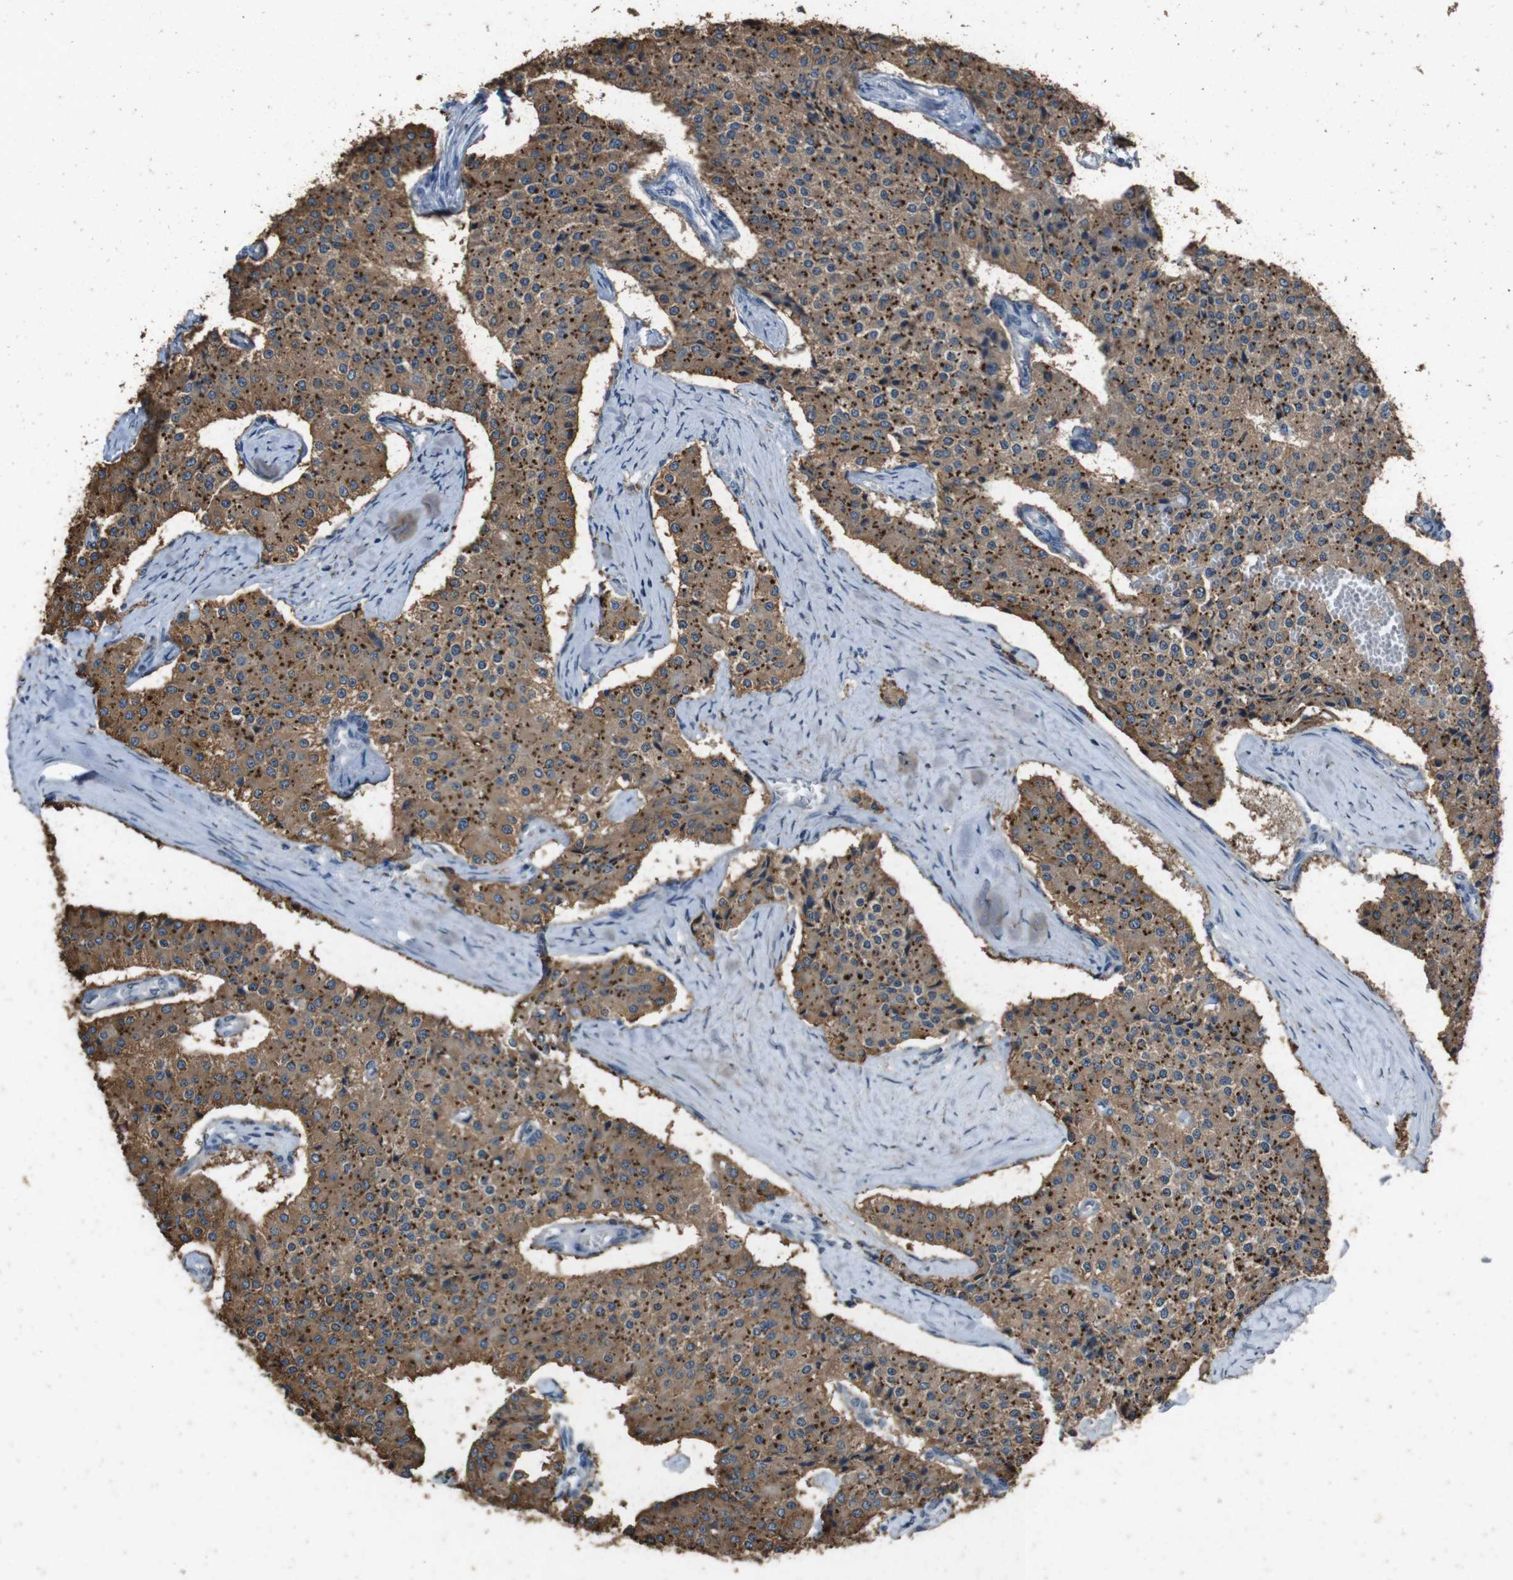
{"staining": {"intensity": "strong", "quantity": ">75%", "location": "cytoplasmic/membranous"}, "tissue": "carcinoid", "cell_type": "Tumor cells", "image_type": "cancer", "snomed": [{"axis": "morphology", "description": "Carcinoid, malignant, NOS"}, {"axis": "topography", "description": "Colon"}], "caption": "This image shows immunohistochemistry staining of carcinoid (malignant), with high strong cytoplasmic/membranous expression in about >75% of tumor cells.", "gene": "STBD1", "patient": {"sex": "female", "age": 52}}